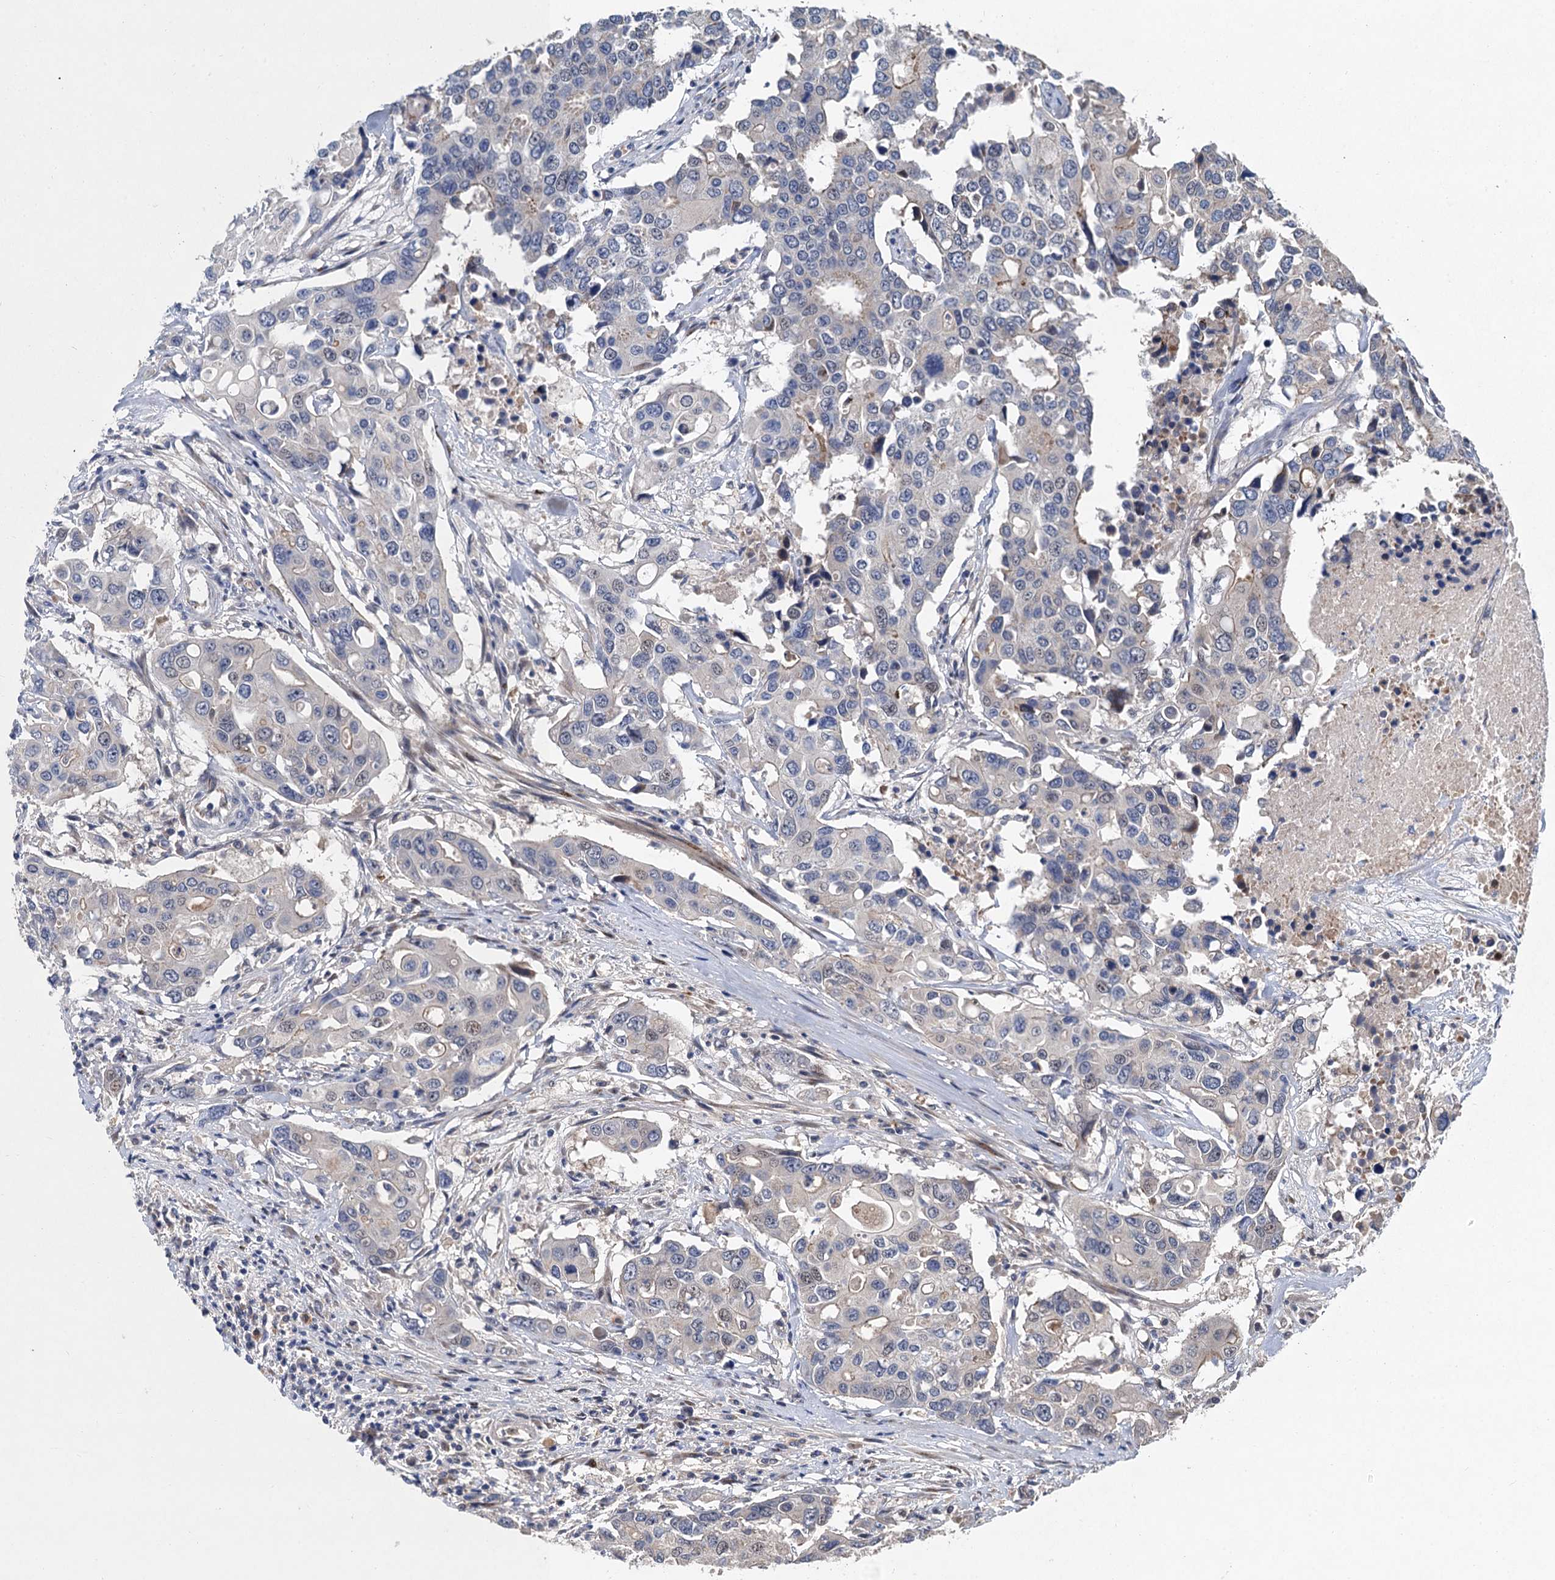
{"staining": {"intensity": "negative", "quantity": "none", "location": "none"}, "tissue": "colorectal cancer", "cell_type": "Tumor cells", "image_type": "cancer", "snomed": [{"axis": "morphology", "description": "Adenocarcinoma, NOS"}, {"axis": "topography", "description": "Colon"}], "caption": "Micrograph shows no significant protein expression in tumor cells of colorectal cancer.", "gene": "TRAF7", "patient": {"sex": "male", "age": 77}}